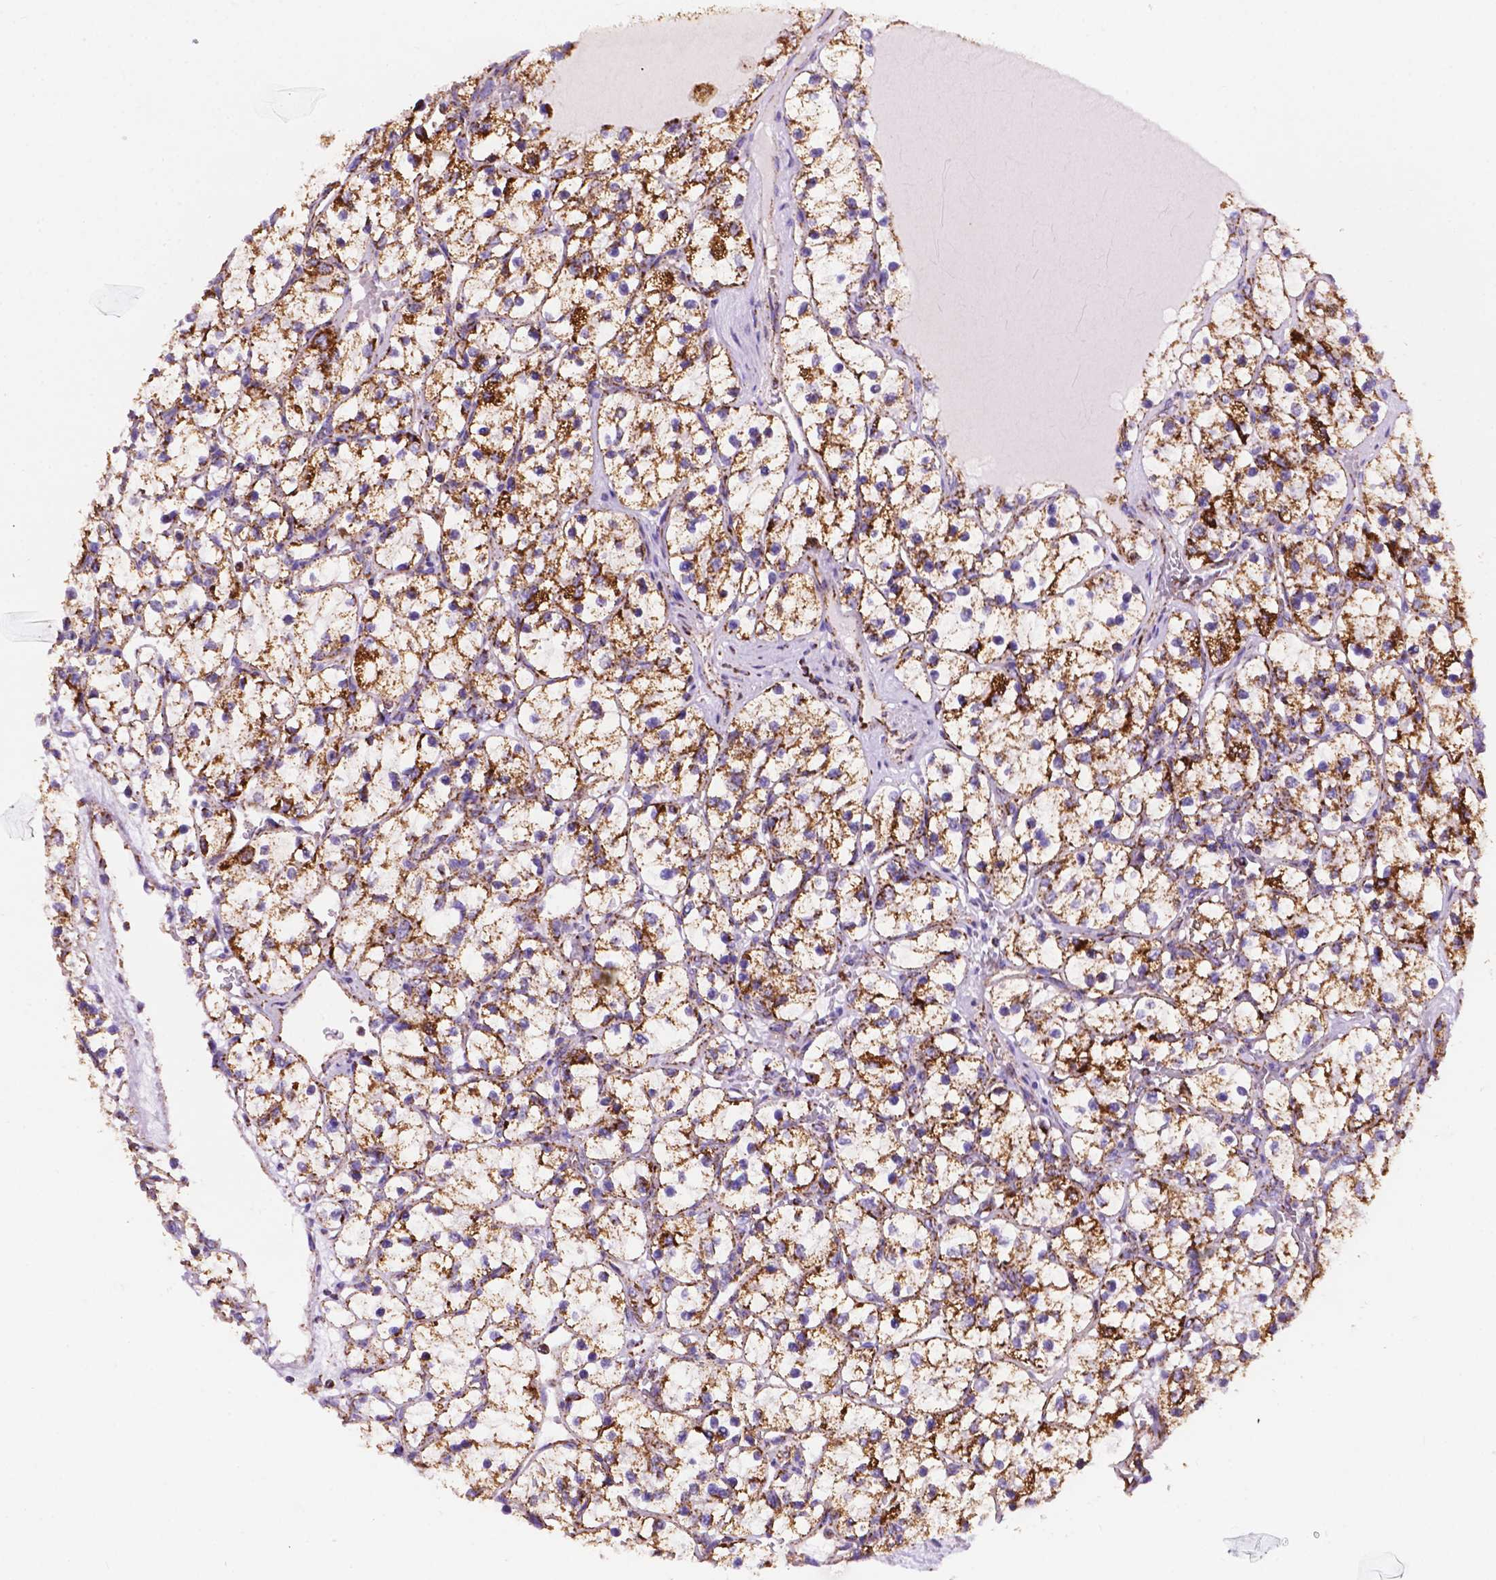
{"staining": {"intensity": "strong", "quantity": ">75%", "location": "cytoplasmic/membranous"}, "tissue": "renal cancer", "cell_type": "Tumor cells", "image_type": "cancer", "snomed": [{"axis": "morphology", "description": "Adenocarcinoma, NOS"}, {"axis": "topography", "description": "Kidney"}], "caption": "Renal cancer stained with a brown dye reveals strong cytoplasmic/membranous positive staining in approximately >75% of tumor cells.", "gene": "HSPD1", "patient": {"sex": "female", "age": 69}}